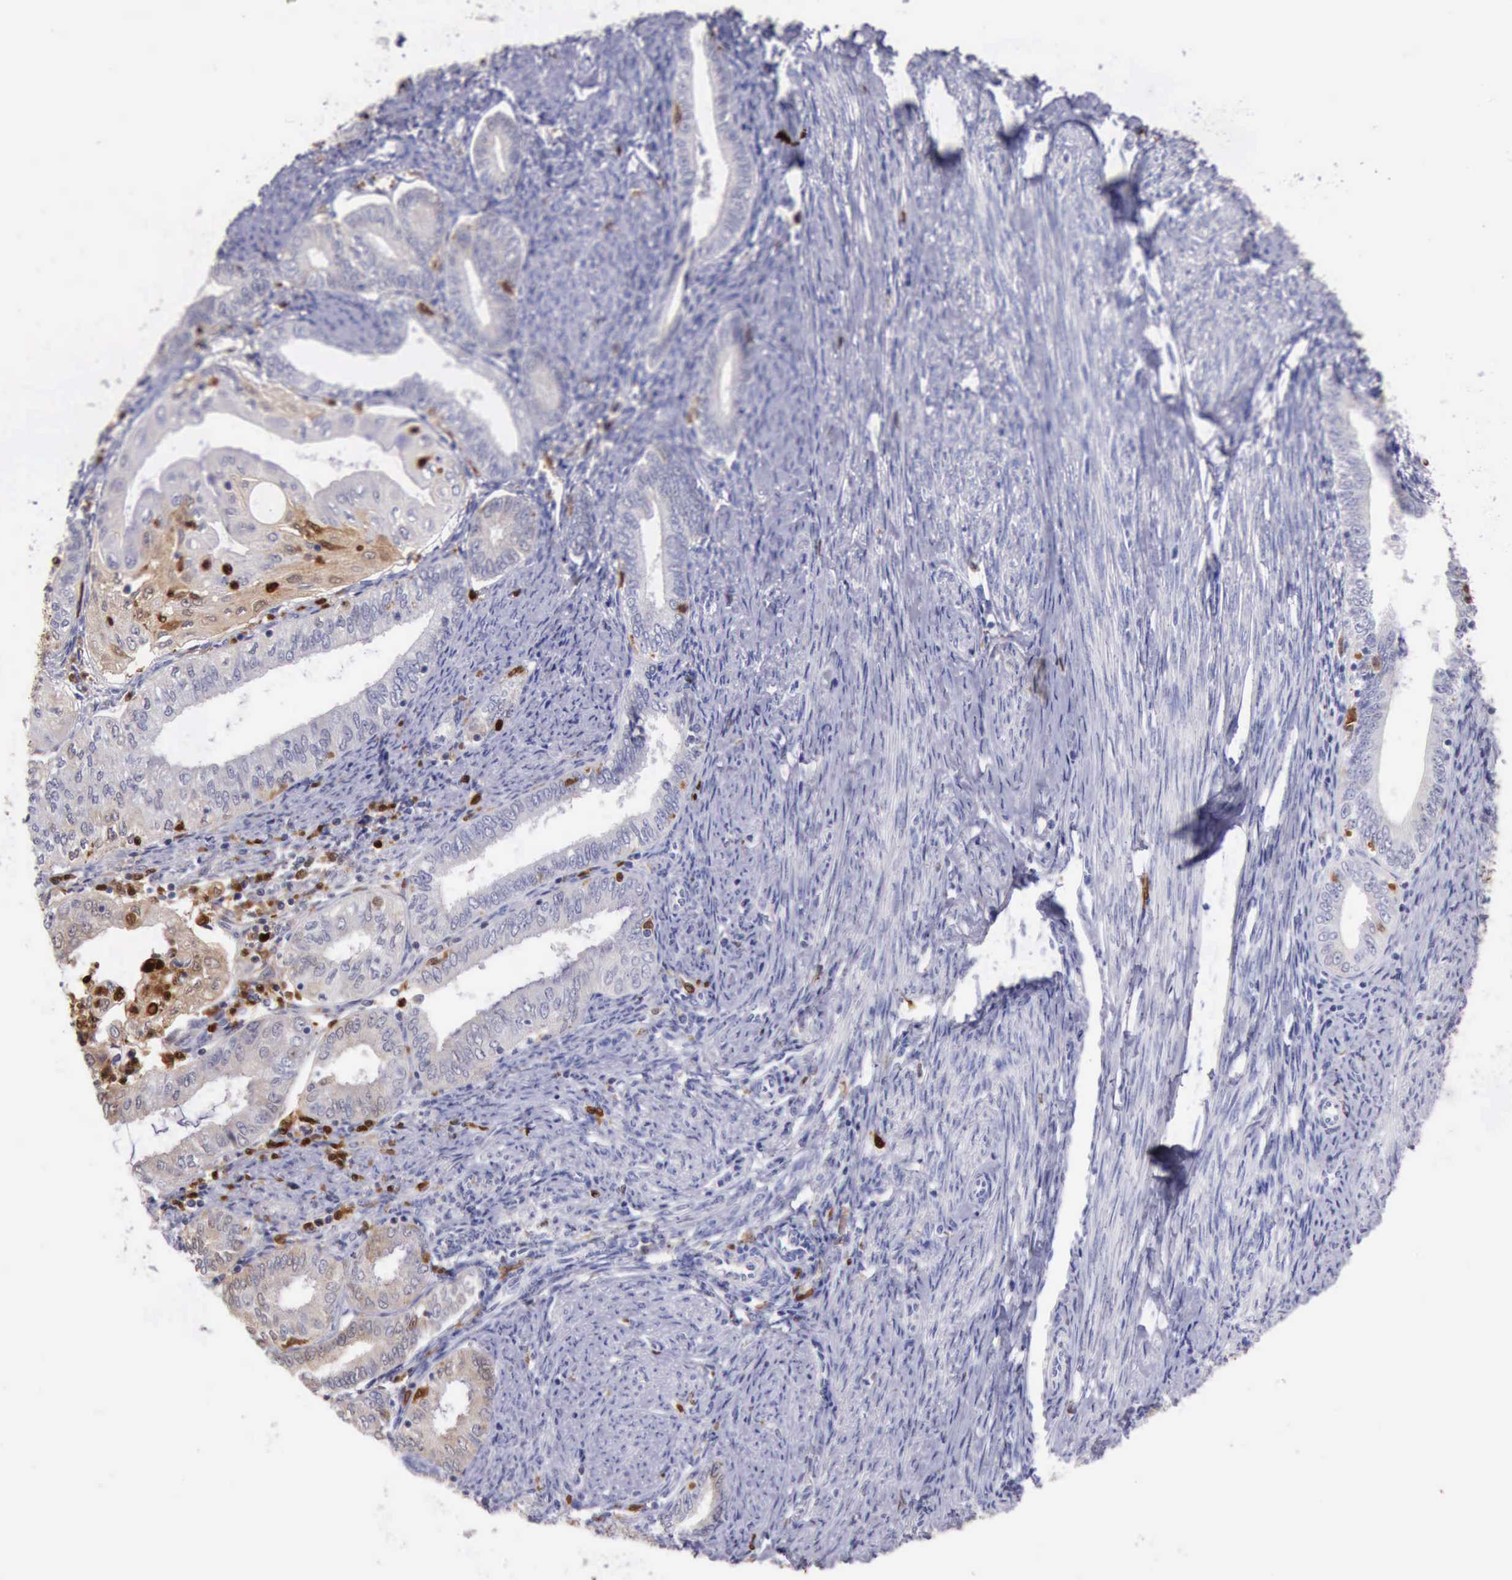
{"staining": {"intensity": "negative", "quantity": "none", "location": "none"}, "tissue": "endometrial cancer", "cell_type": "Tumor cells", "image_type": "cancer", "snomed": [{"axis": "morphology", "description": "Adenocarcinoma, NOS"}, {"axis": "topography", "description": "Endometrium"}], "caption": "Endometrial cancer (adenocarcinoma) was stained to show a protein in brown. There is no significant positivity in tumor cells.", "gene": "CSTA", "patient": {"sex": "female", "age": 55}}